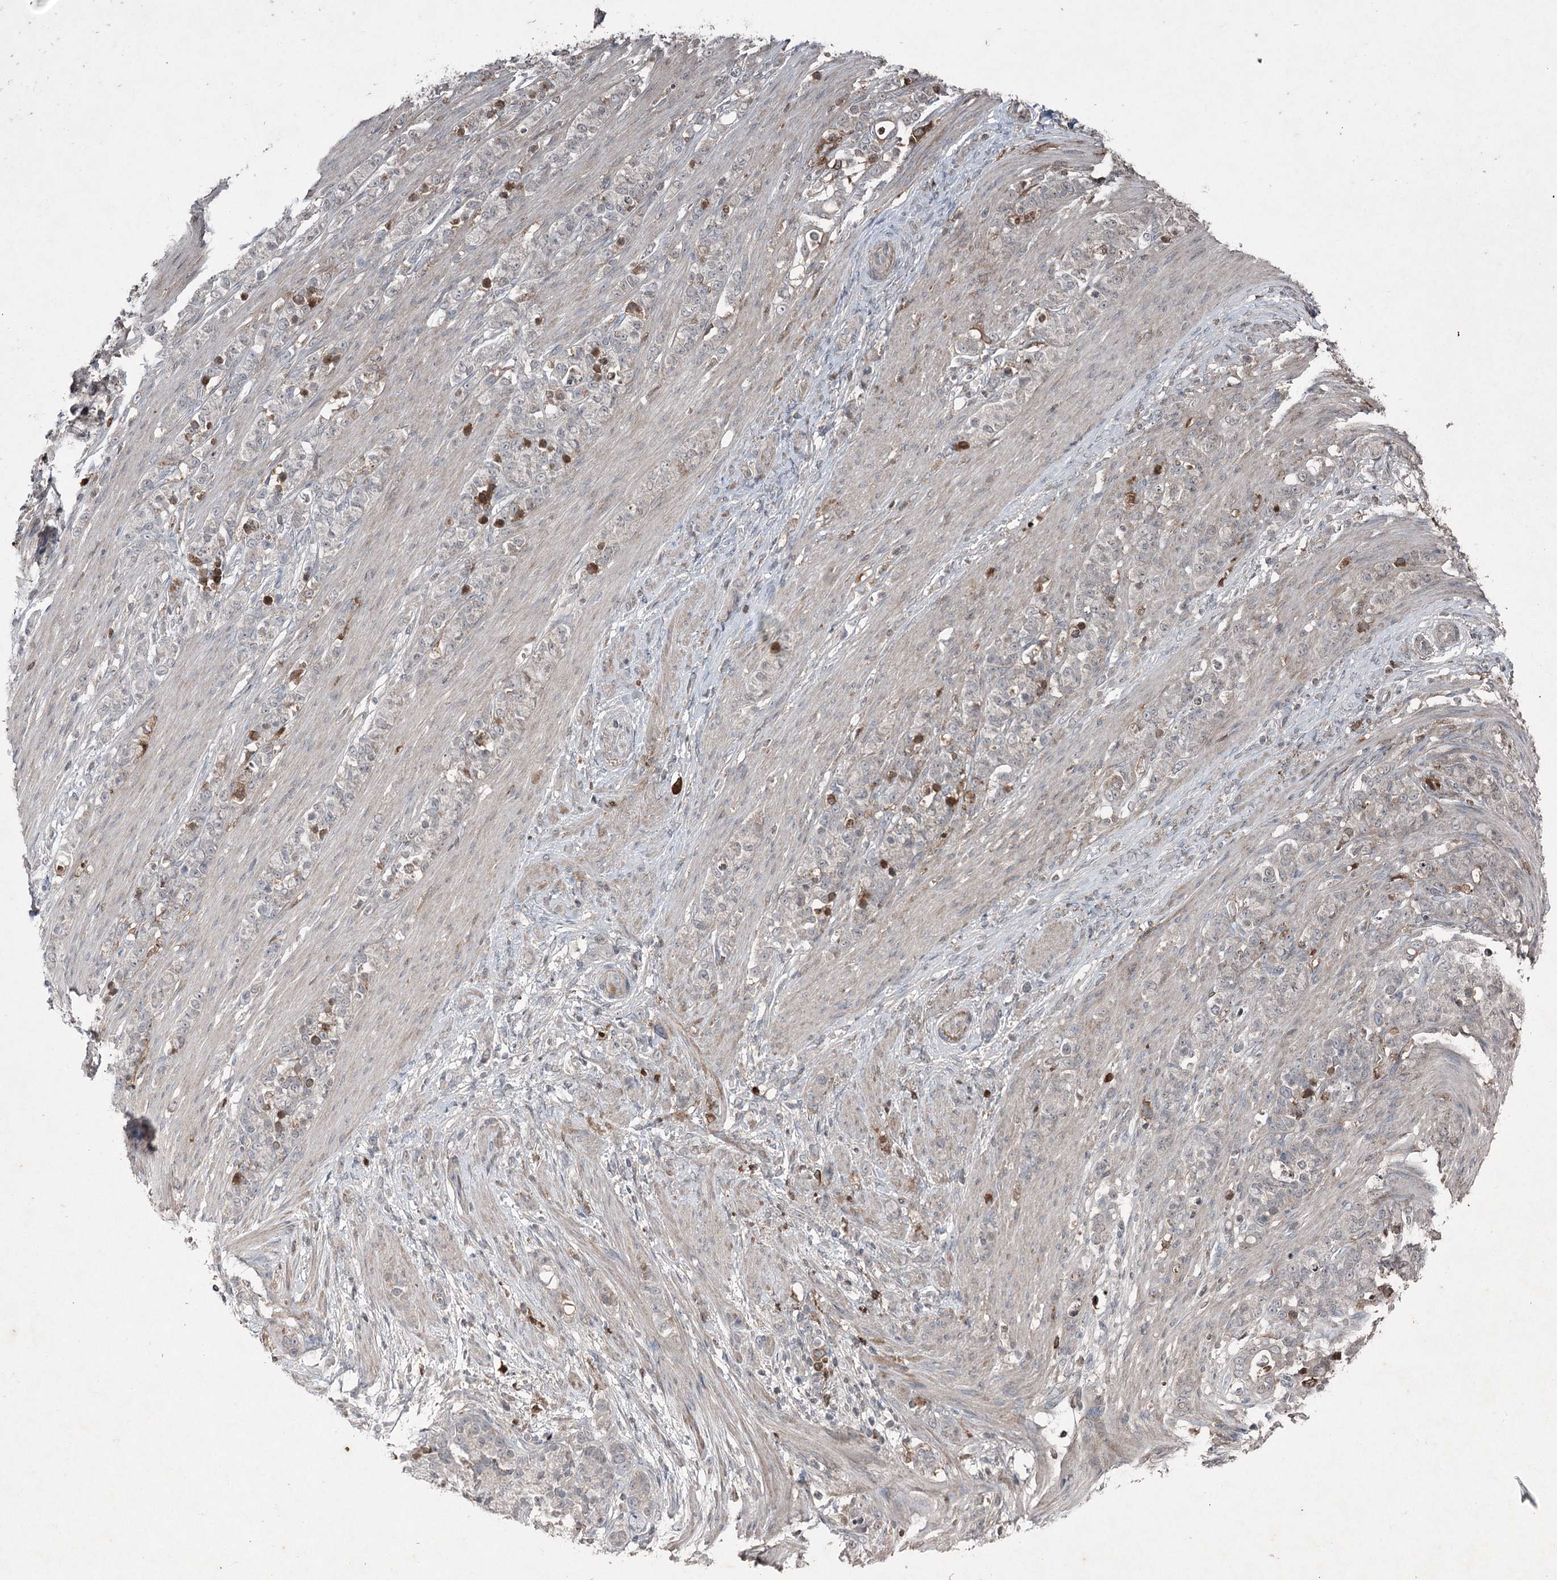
{"staining": {"intensity": "negative", "quantity": "none", "location": "none"}, "tissue": "stomach cancer", "cell_type": "Tumor cells", "image_type": "cancer", "snomed": [{"axis": "morphology", "description": "Adenocarcinoma, NOS"}, {"axis": "topography", "description": "Stomach"}], "caption": "This is a photomicrograph of immunohistochemistry (IHC) staining of stomach adenocarcinoma, which shows no expression in tumor cells.", "gene": "PGLYRP2", "patient": {"sex": "female", "age": 79}}